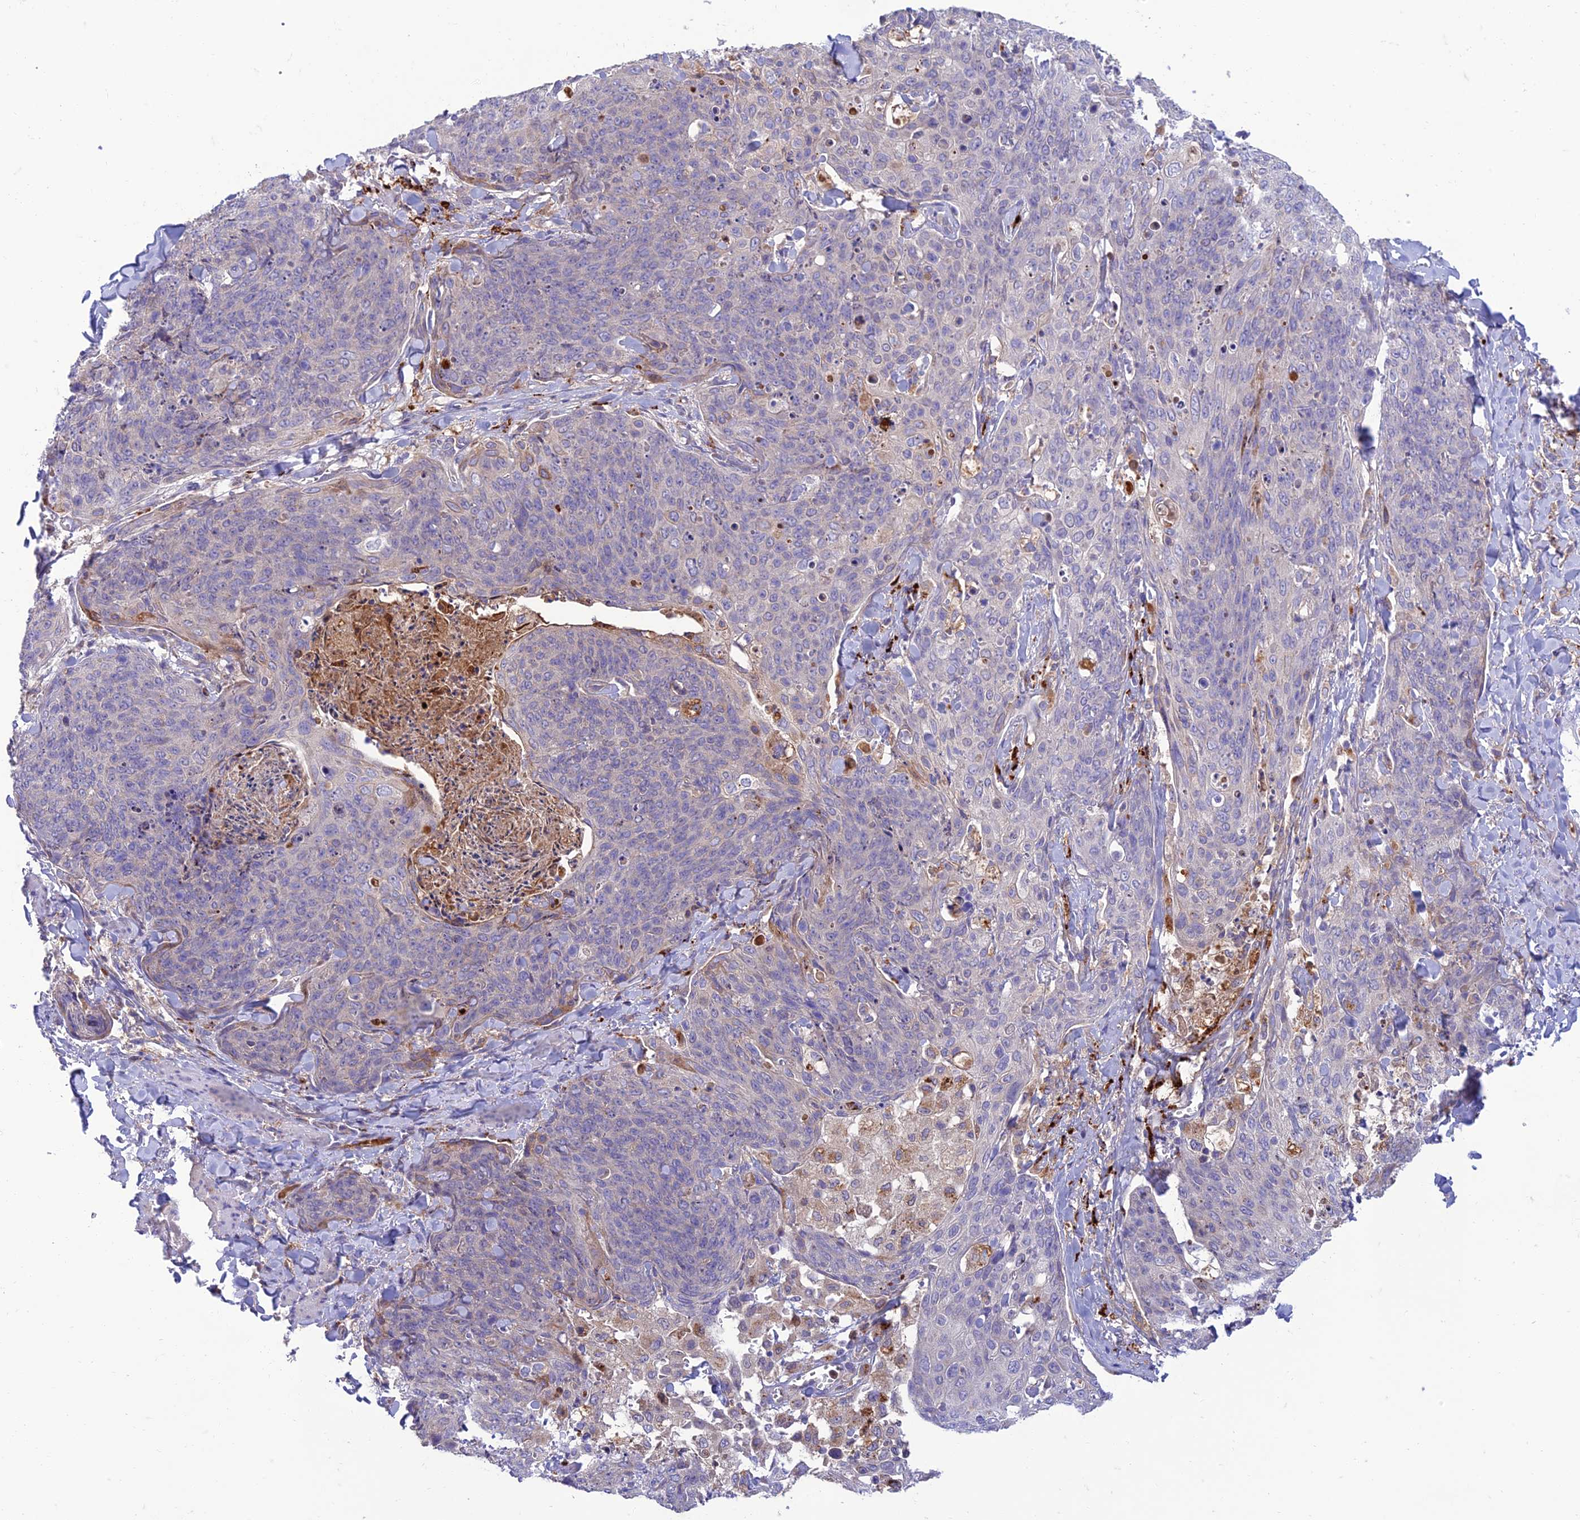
{"staining": {"intensity": "negative", "quantity": "none", "location": "none"}, "tissue": "skin cancer", "cell_type": "Tumor cells", "image_type": "cancer", "snomed": [{"axis": "morphology", "description": "Squamous cell carcinoma, NOS"}, {"axis": "topography", "description": "Skin"}, {"axis": "topography", "description": "Vulva"}], "caption": "Histopathology image shows no protein positivity in tumor cells of skin cancer (squamous cell carcinoma) tissue.", "gene": "IRAK3", "patient": {"sex": "female", "age": 85}}